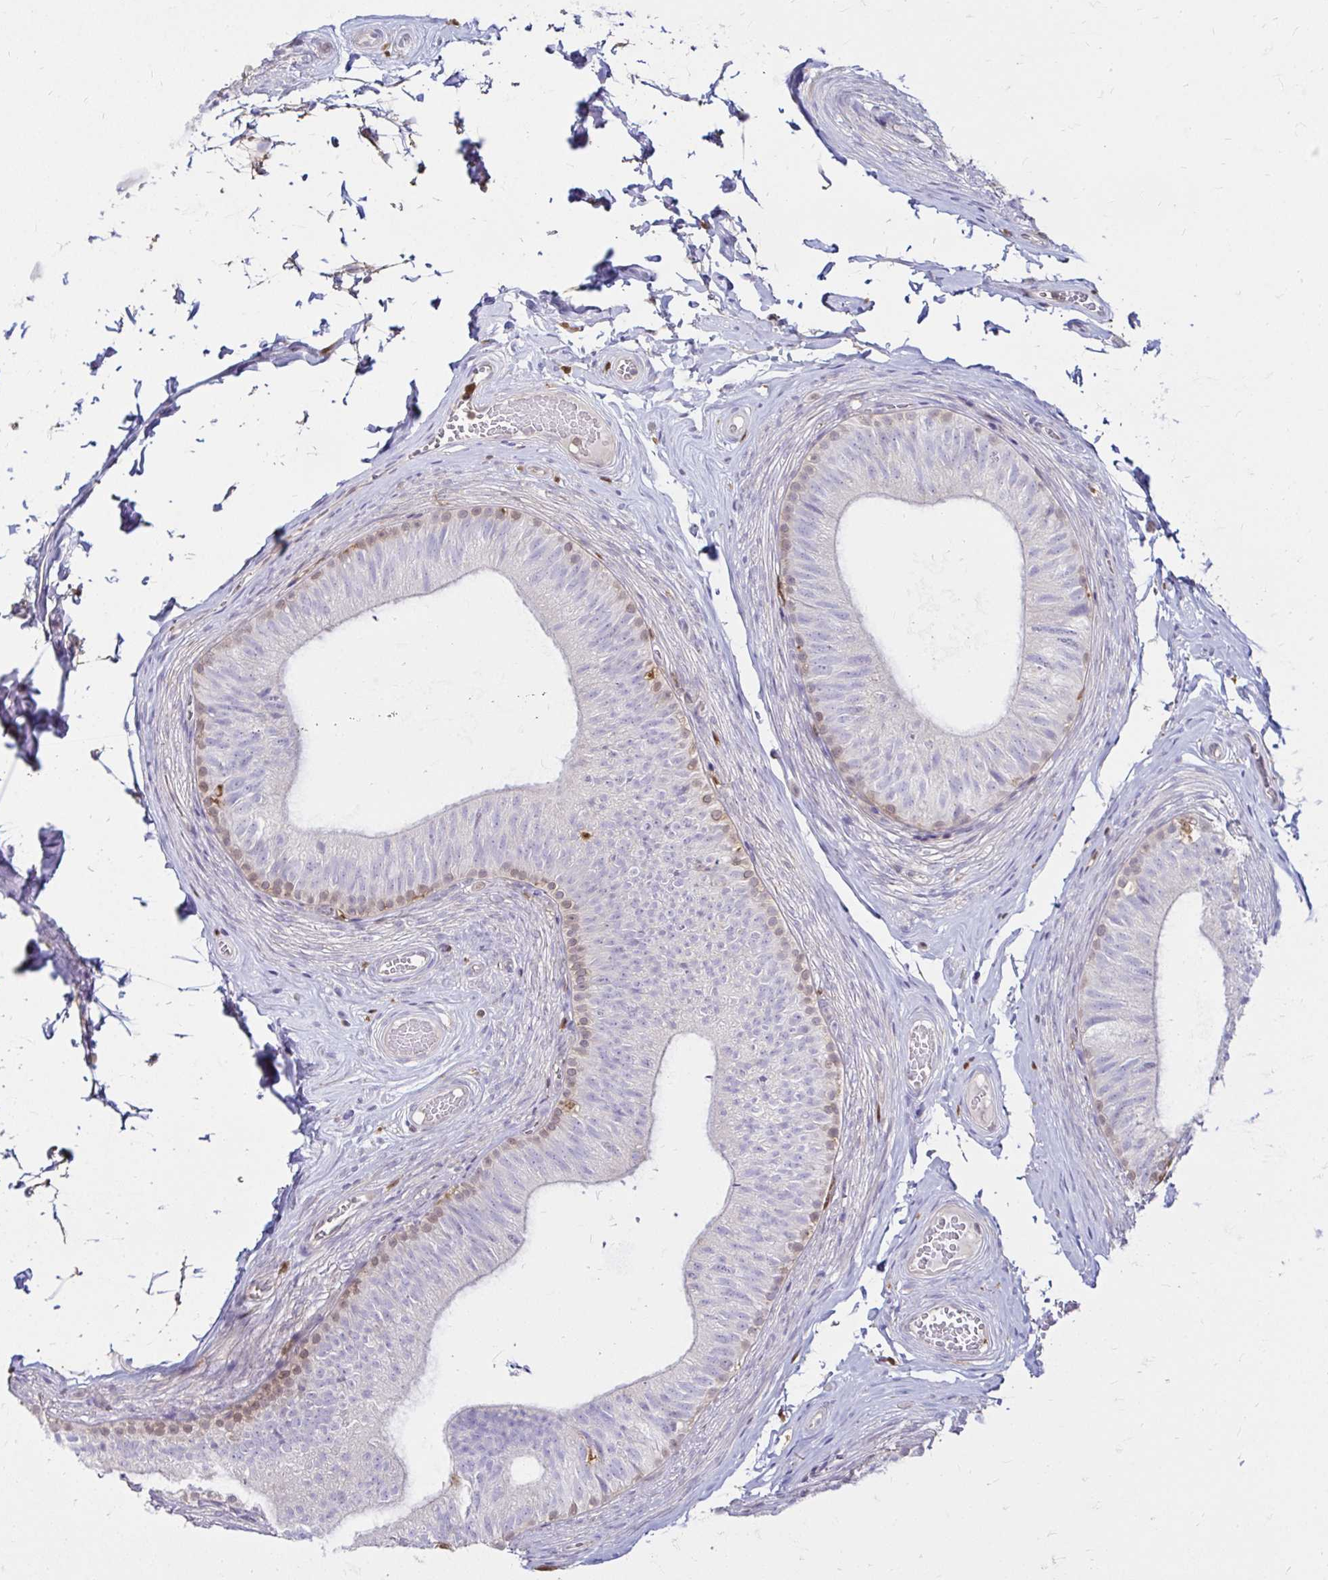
{"staining": {"intensity": "moderate", "quantity": "<25%", "location": "cytoplasmic/membranous,nuclear"}, "tissue": "epididymis", "cell_type": "Glandular cells", "image_type": "normal", "snomed": [{"axis": "morphology", "description": "Normal tissue, NOS"}, {"axis": "topography", "description": "Epididymis, spermatic cord, NOS"}, {"axis": "topography", "description": "Epididymis"}, {"axis": "topography", "description": "Peripheral nerve tissue"}], "caption": "A histopathology image showing moderate cytoplasmic/membranous,nuclear staining in about <25% of glandular cells in unremarkable epididymis, as visualized by brown immunohistochemical staining.", "gene": "PYCARD", "patient": {"sex": "male", "age": 29}}